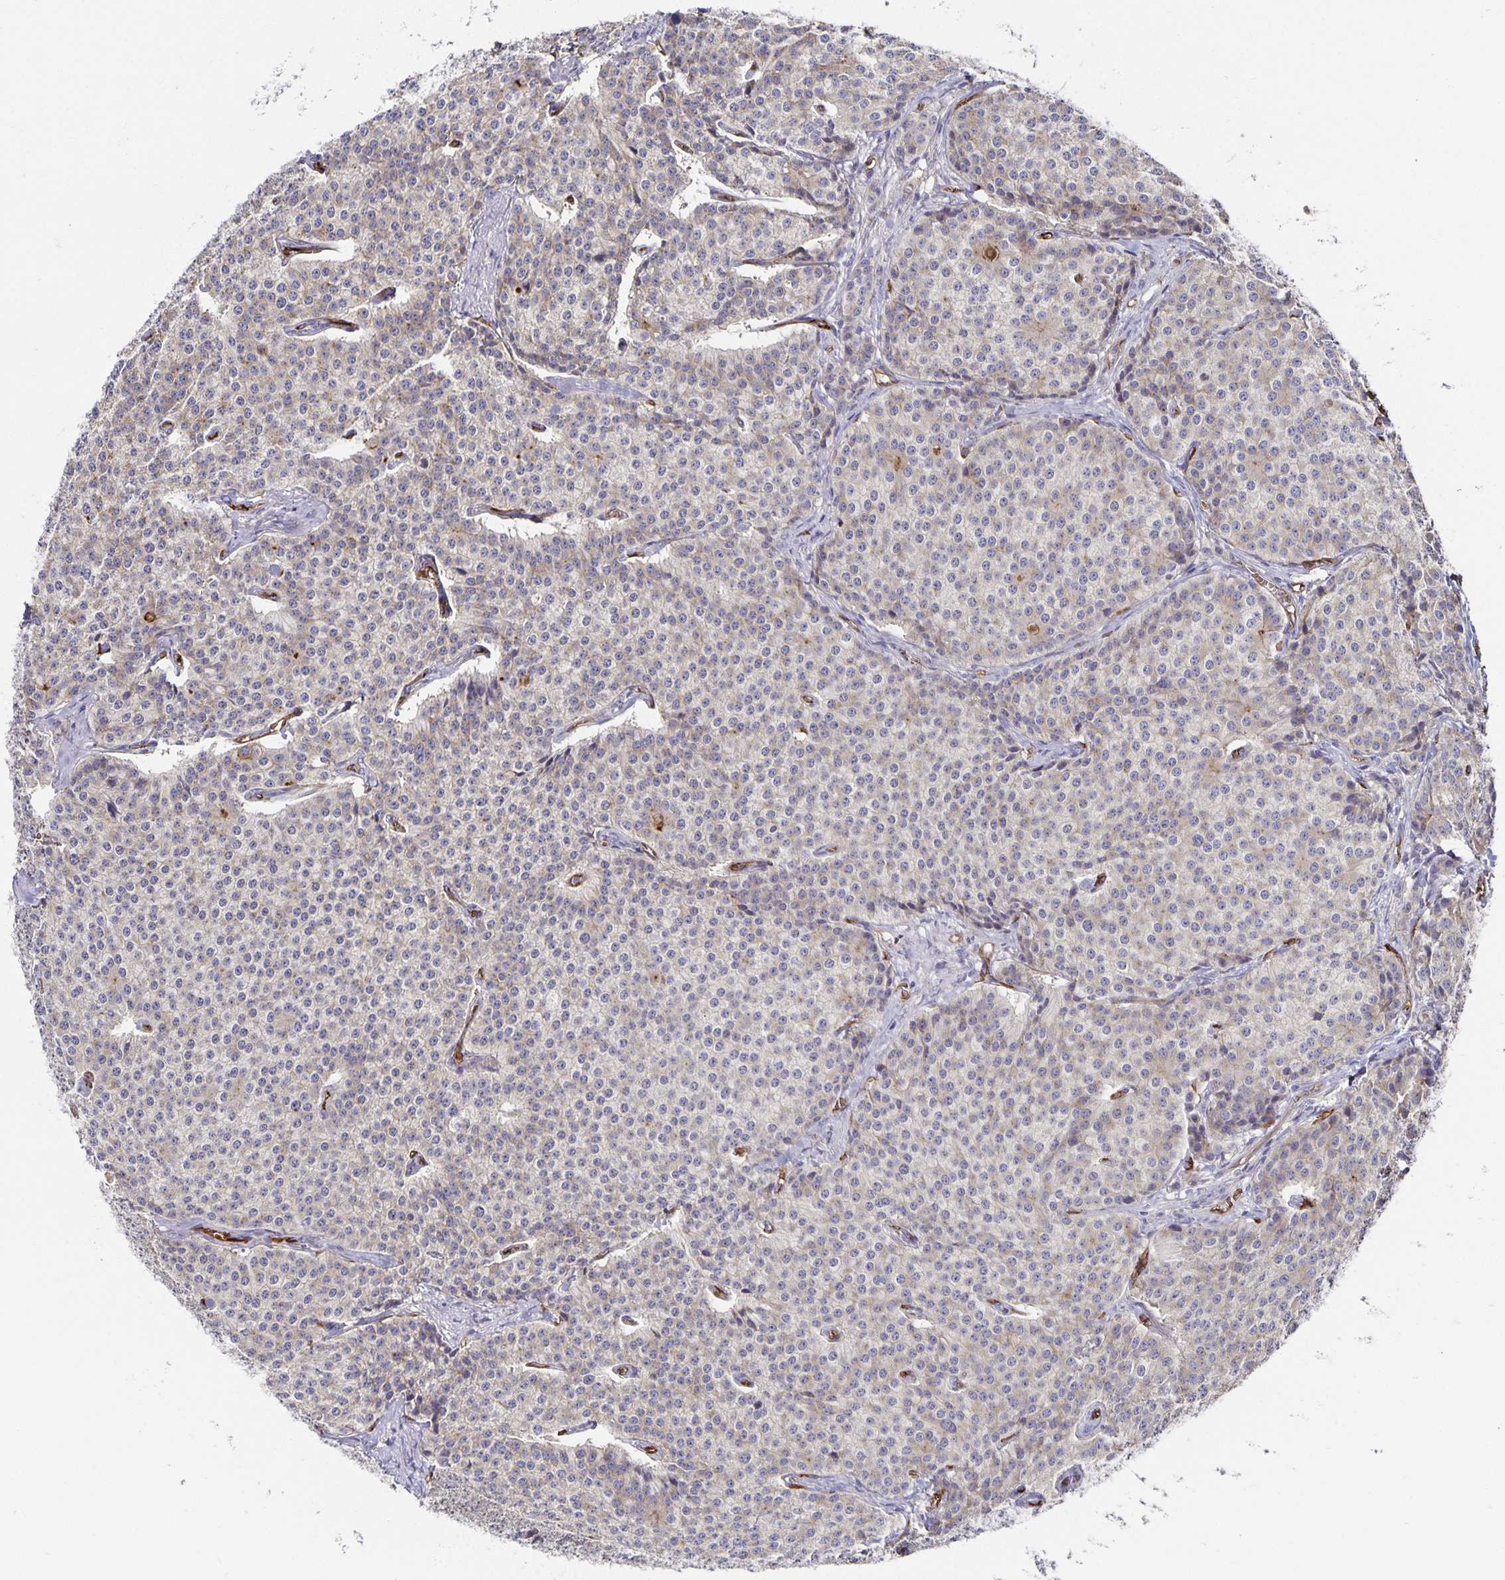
{"staining": {"intensity": "weak", "quantity": "25%-75%", "location": "cytoplasmic/membranous"}, "tissue": "carcinoid", "cell_type": "Tumor cells", "image_type": "cancer", "snomed": [{"axis": "morphology", "description": "Carcinoid, malignant, NOS"}, {"axis": "topography", "description": "Small intestine"}], "caption": "This photomicrograph reveals immunohistochemistry (IHC) staining of human carcinoid, with low weak cytoplasmic/membranous staining in approximately 25%-75% of tumor cells.", "gene": "PODXL", "patient": {"sex": "female", "age": 64}}